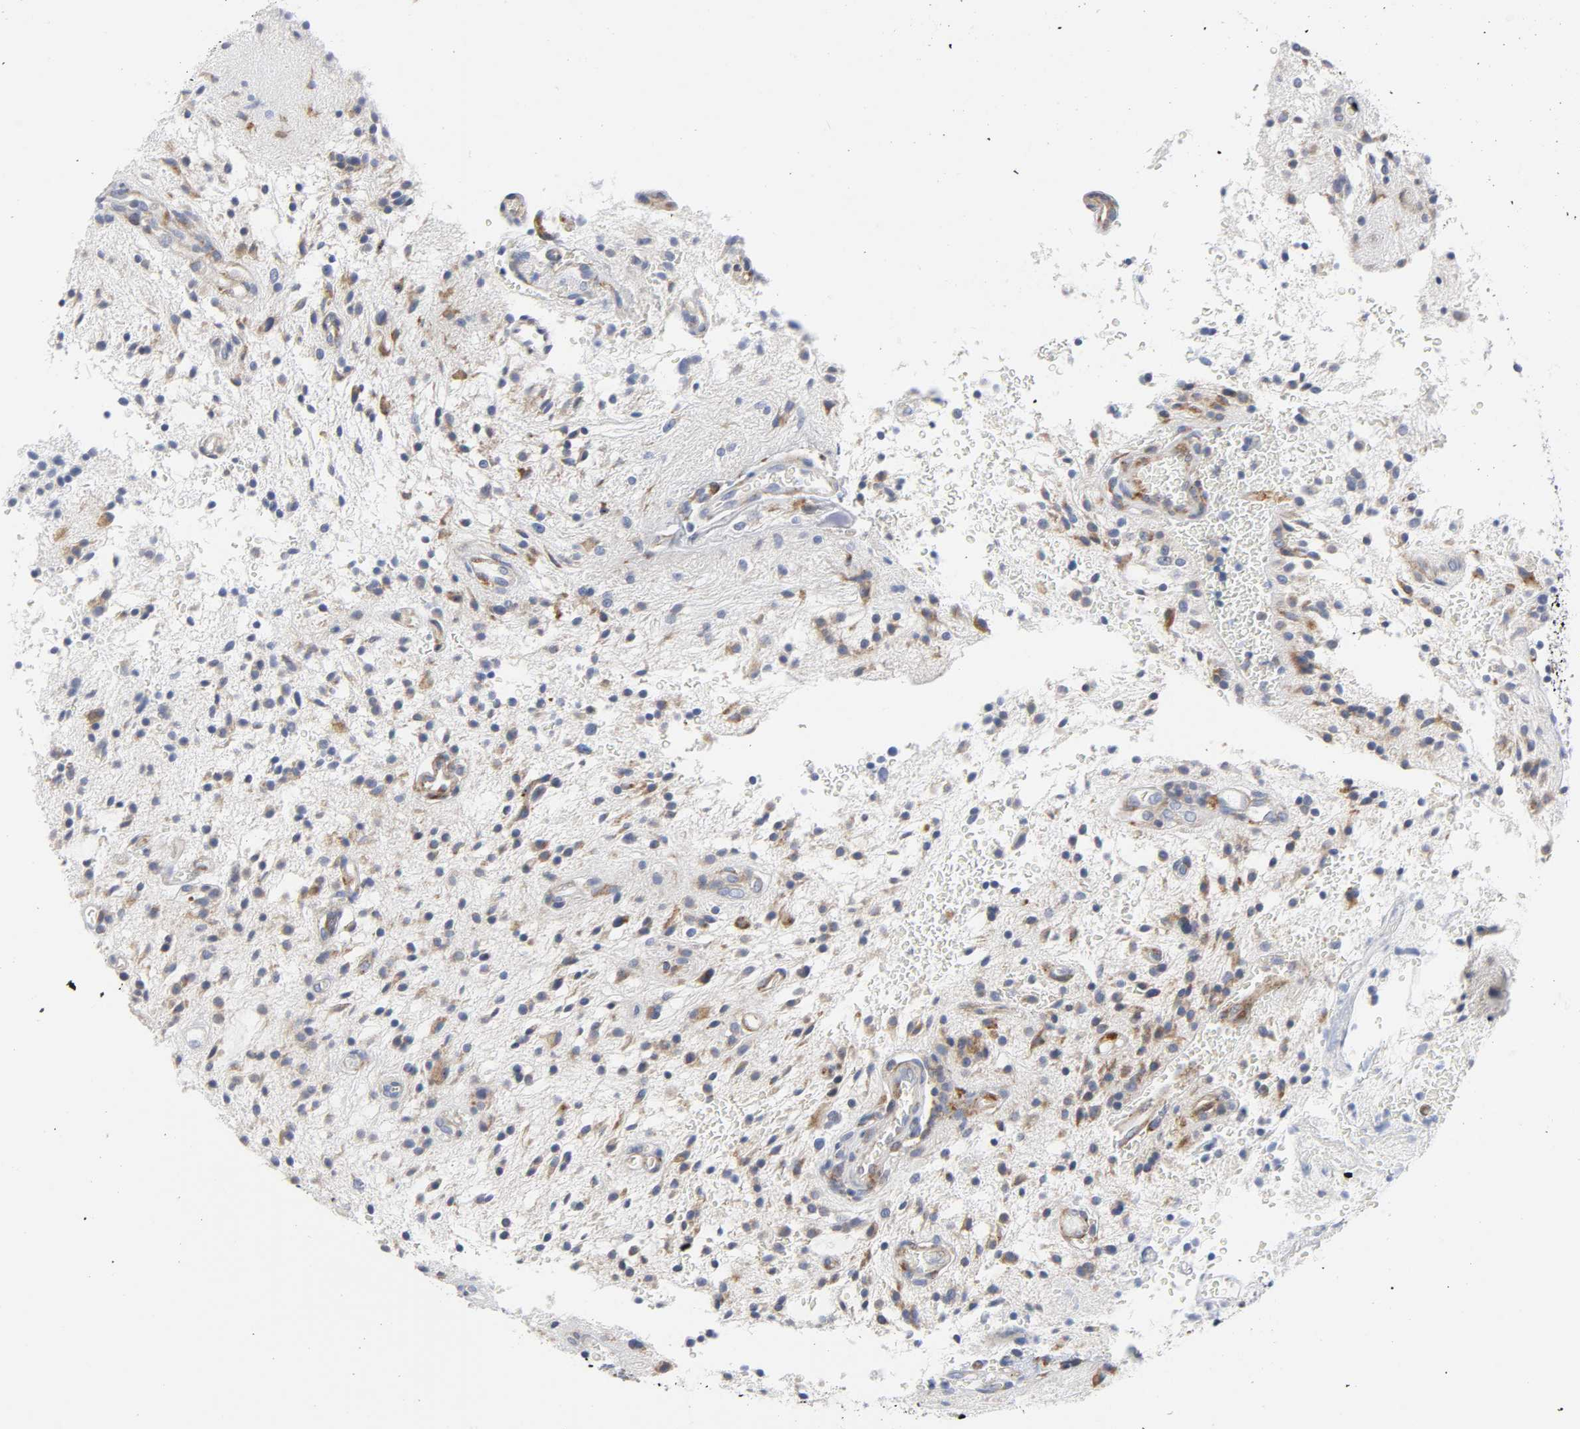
{"staining": {"intensity": "moderate", "quantity": "25%-75%", "location": "cytoplasmic/membranous"}, "tissue": "glioma", "cell_type": "Tumor cells", "image_type": "cancer", "snomed": [{"axis": "morphology", "description": "Glioma, malignant, NOS"}, {"axis": "topography", "description": "Cerebellum"}], "caption": "Brown immunohistochemical staining in human glioma (malignant) displays moderate cytoplasmic/membranous positivity in about 25%-75% of tumor cells. (Brightfield microscopy of DAB IHC at high magnification).", "gene": "REL", "patient": {"sex": "female", "age": 10}}